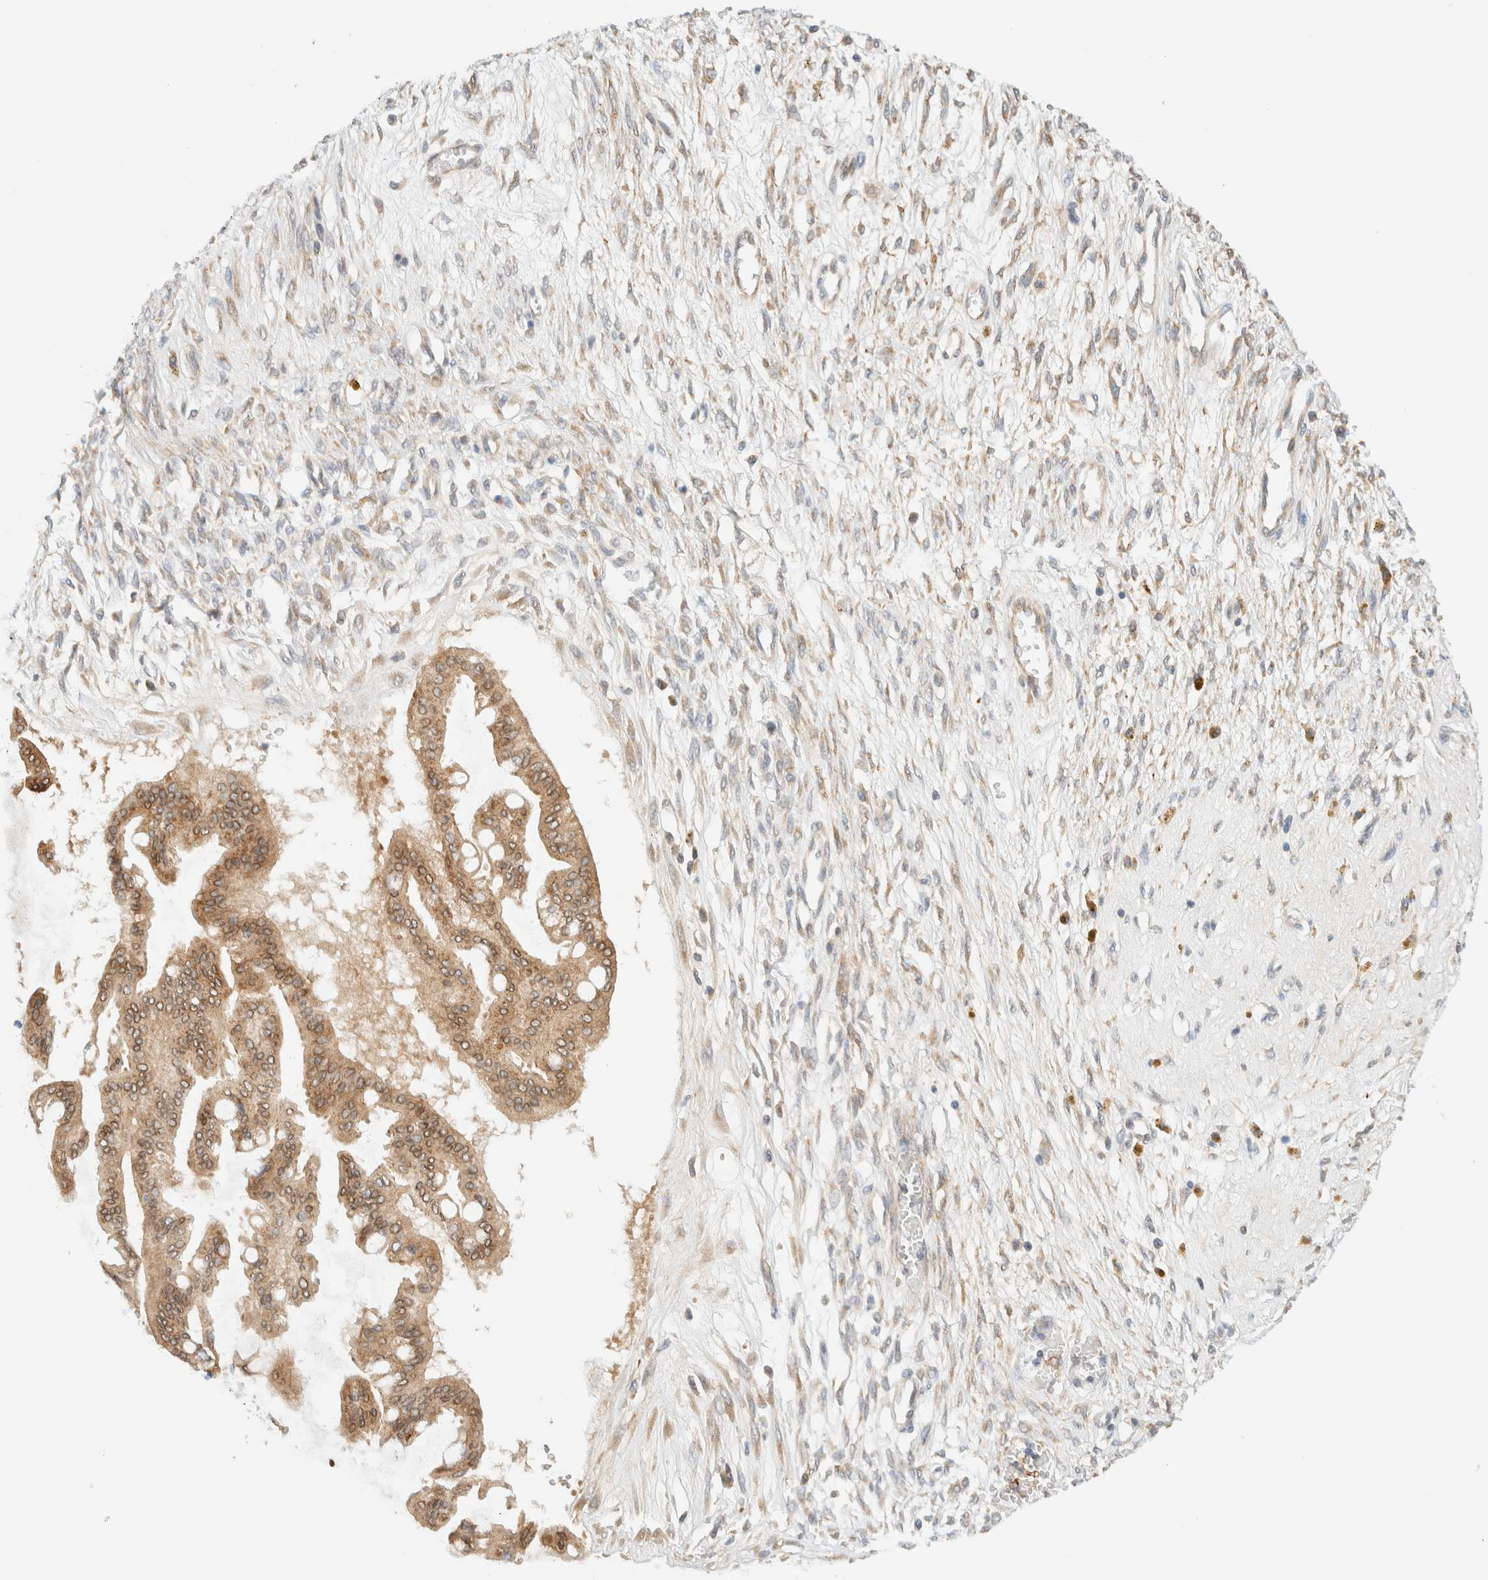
{"staining": {"intensity": "moderate", "quantity": ">75%", "location": "cytoplasmic/membranous"}, "tissue": "ovarian cancer", "cell_type": "Tumor cells", "image_type": "cancer", "snomed": [{"axis": "morphology", "description": "Cystadenocarcinoma, mucinous, NOS"}, {"axis": "topography", "description": "Ovary"}], "caption": "Ovarian cancer (mucinous cystadenocarcinoma) tissue demonstrates moderate cytoplasmic/membranous expression in approximately >75% of tumor cells, visualized by immunohistochemistry.", "gene": "NT5C", "patient": {"sex": "female", "age": 73}}